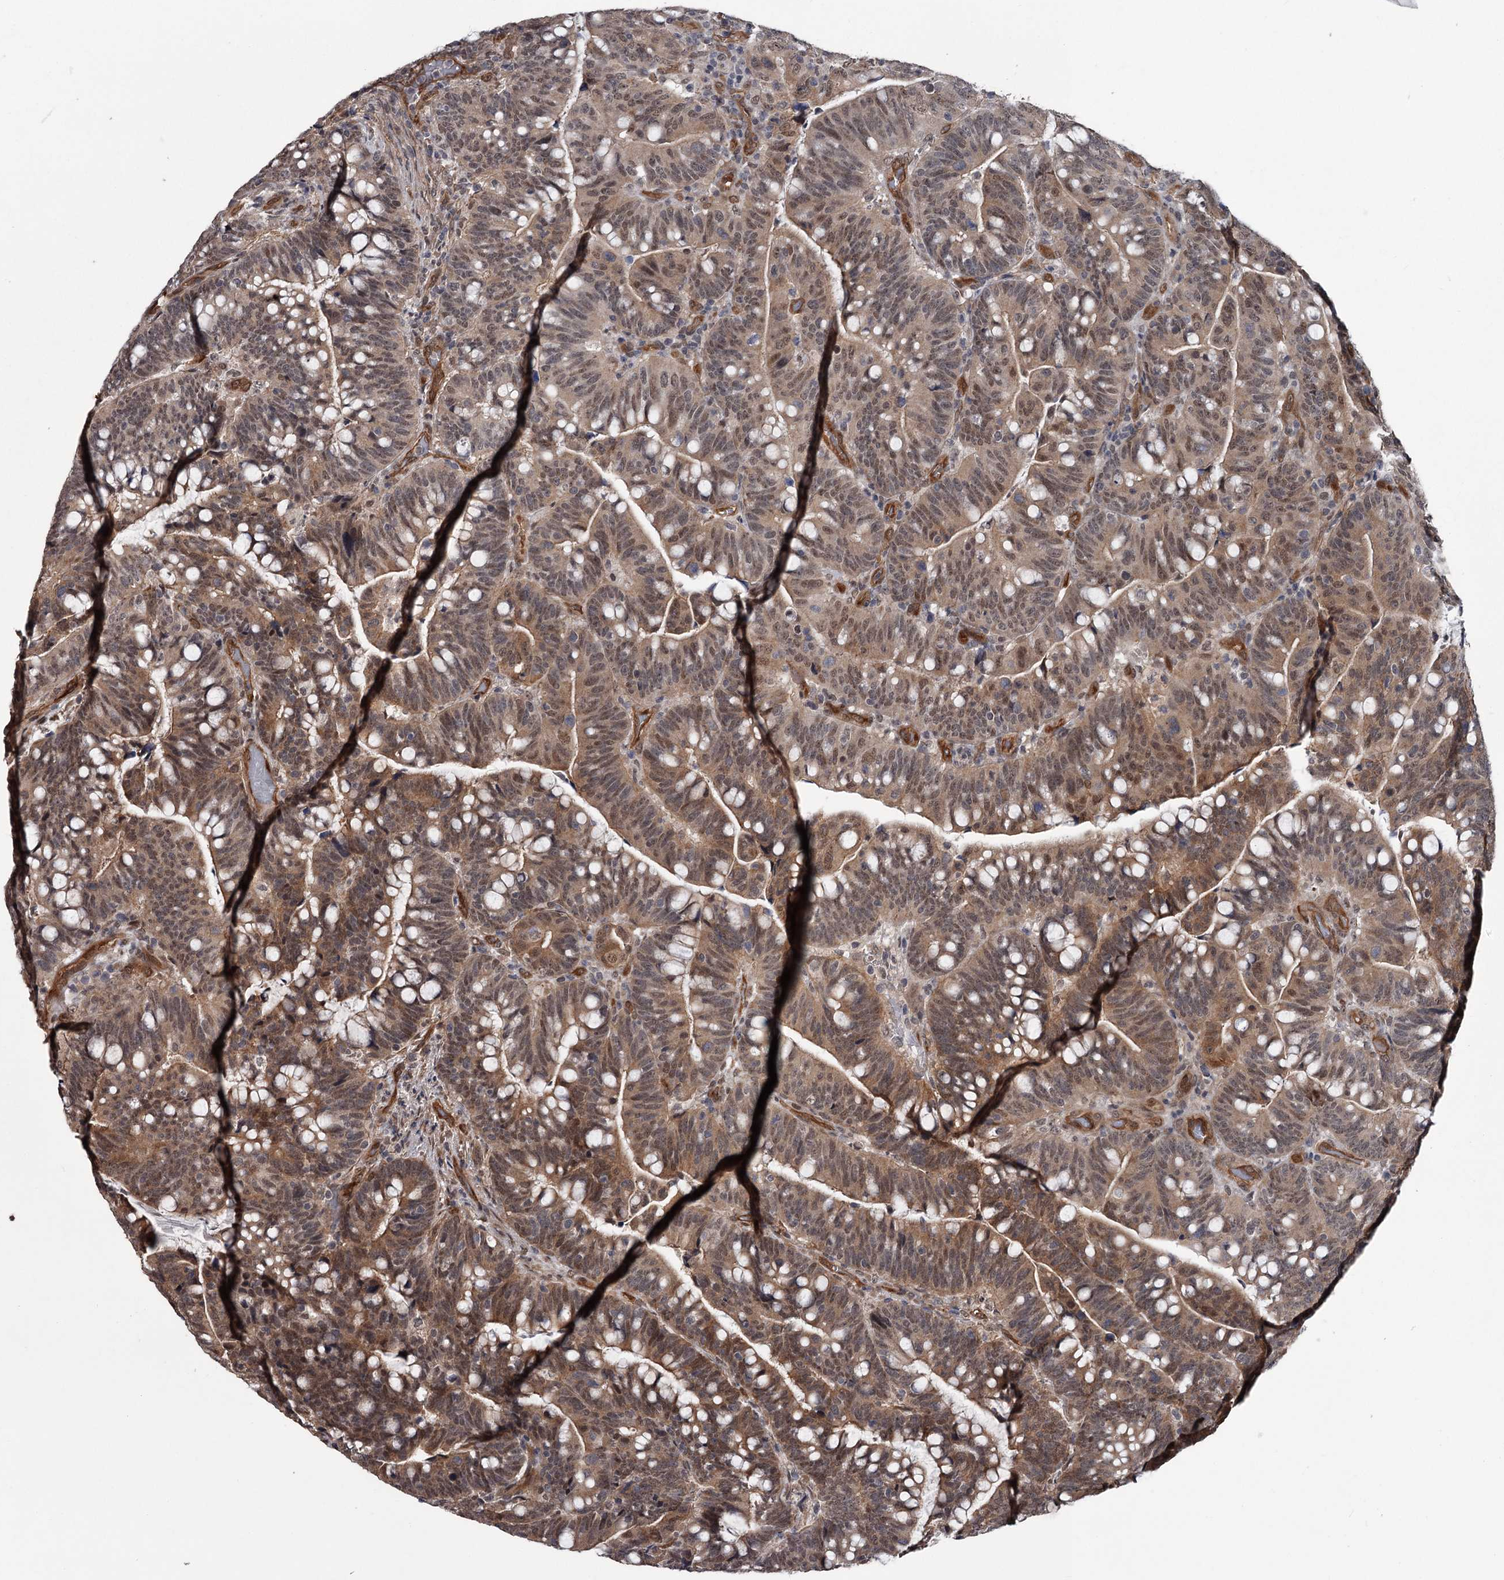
{"staining": {"intensity": "moderate", "quantity": ">75%", "location": "cytoplasmic/membranous,nuclear"}, "tissue": "colorectal cancer", "cell_type": "Tumor cells", "image_type": "cancer", "snomed": [{"axis": "morphology", "description": "Normal tissue, NOS"}, {"axis": "morphology", "description": "Adenocarcinoma, NOS"}, {"axis": "topography", "description": "Colon"}], "caption": "Immunohistochemical staining of human colorectal cancer reveals medium levels of moderate cytoplasmic/membranous and nuclear staining in about >75% of tumor cells.", "gene": "CDC42EP2", "patient": {"sex": "female", "age": 66}}